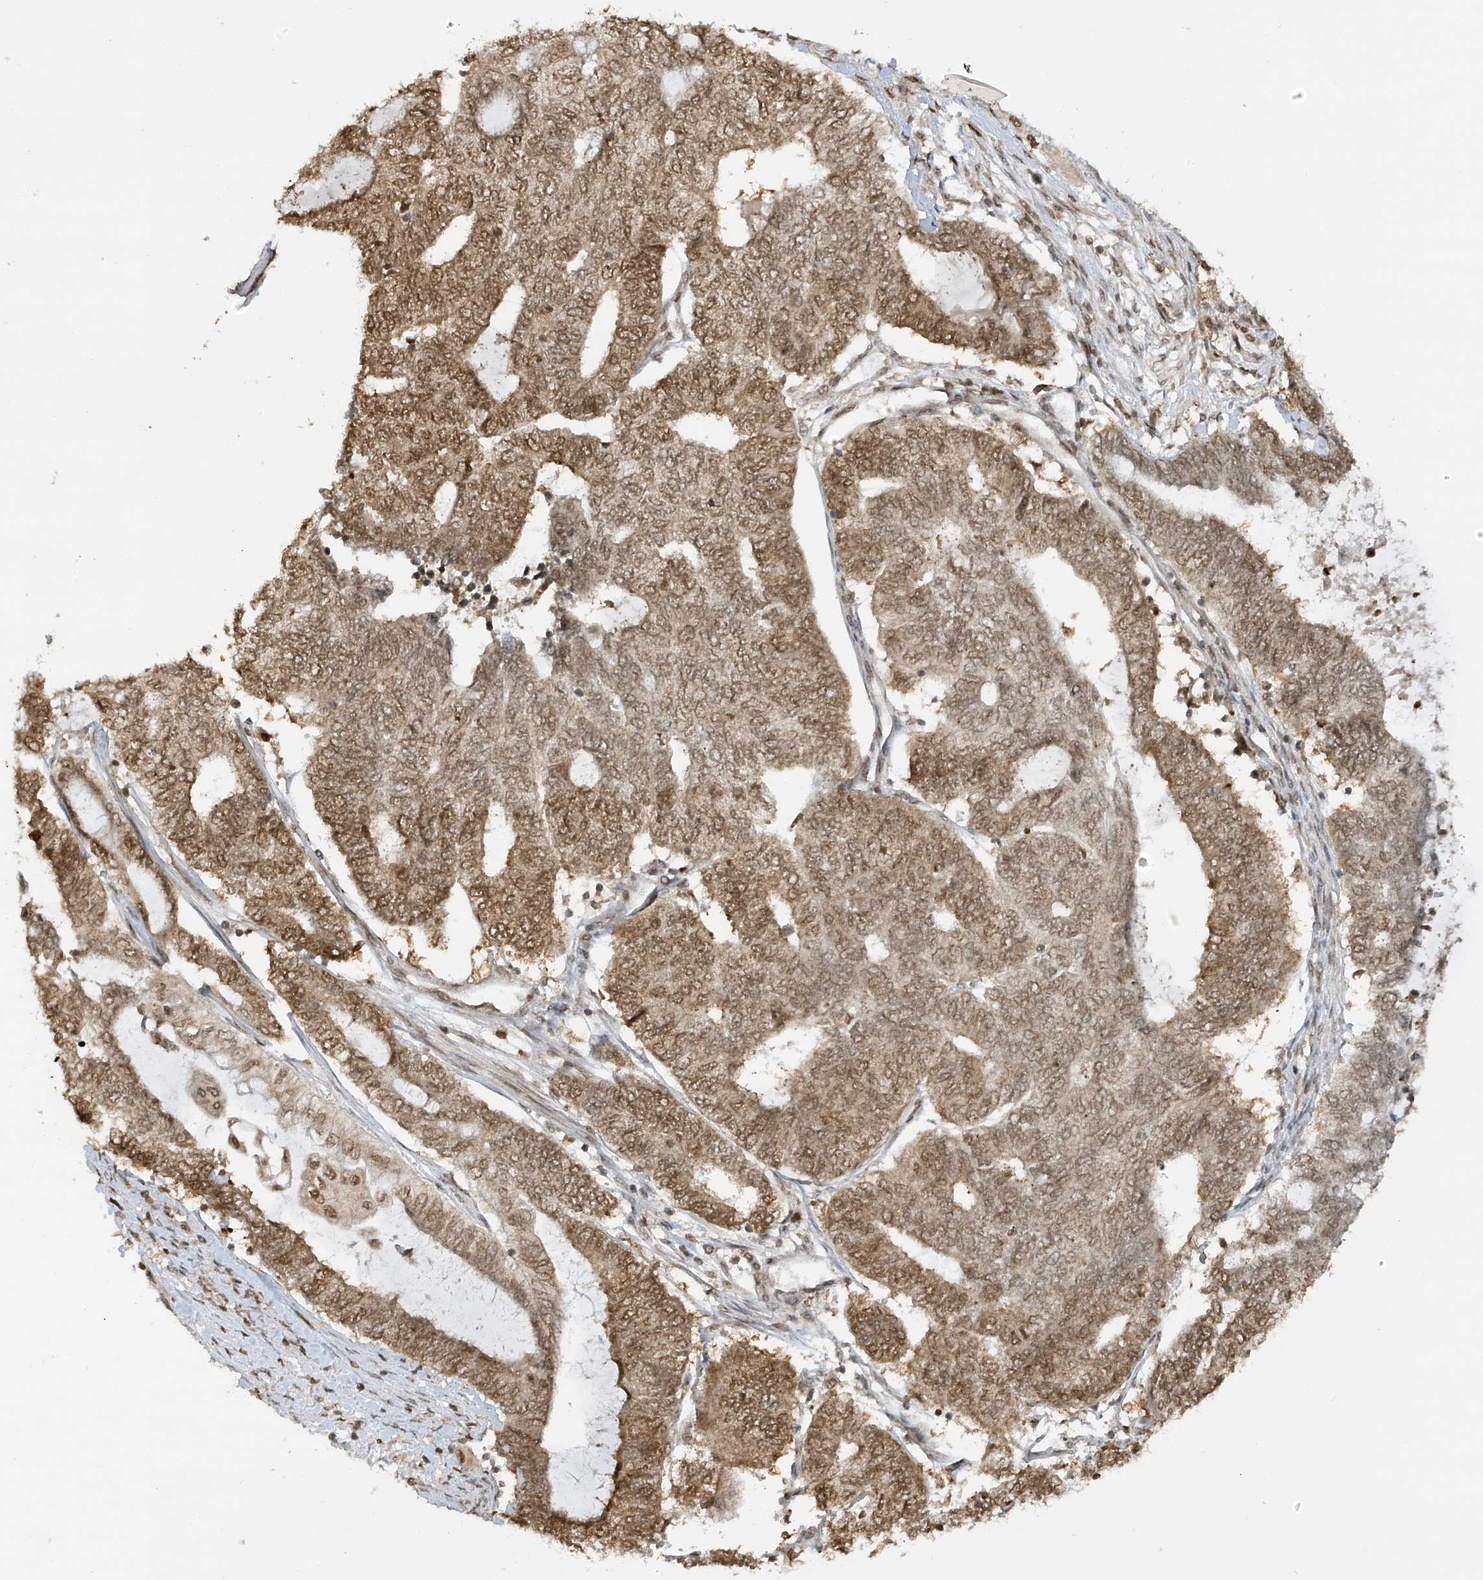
{"staining": {"intensity": "moderate", "quantity": "25%-75%", "location": "nuclear"}, "tissue": "endometrial cancer", "cell_type": "Tumor cells", "image_type": "cancer", "snomed": [{"axis": "morphology", "description": "Adenocarcinoma, NOS"}, {"axis": "topography", "description": "Uterus"}, {"axis": "topography", "description": "Endometrium"}], "caption": "The histopathology image exhibits immunohistochemical staining of endometrial adenocarcinoma. There is moderate nuclear positivity is identified in approximately 25%-75% of tumor cells. Nuclei are stained in blue.", "gene": "KPNB1", "patient": {"sex": "female", "age": 70}}